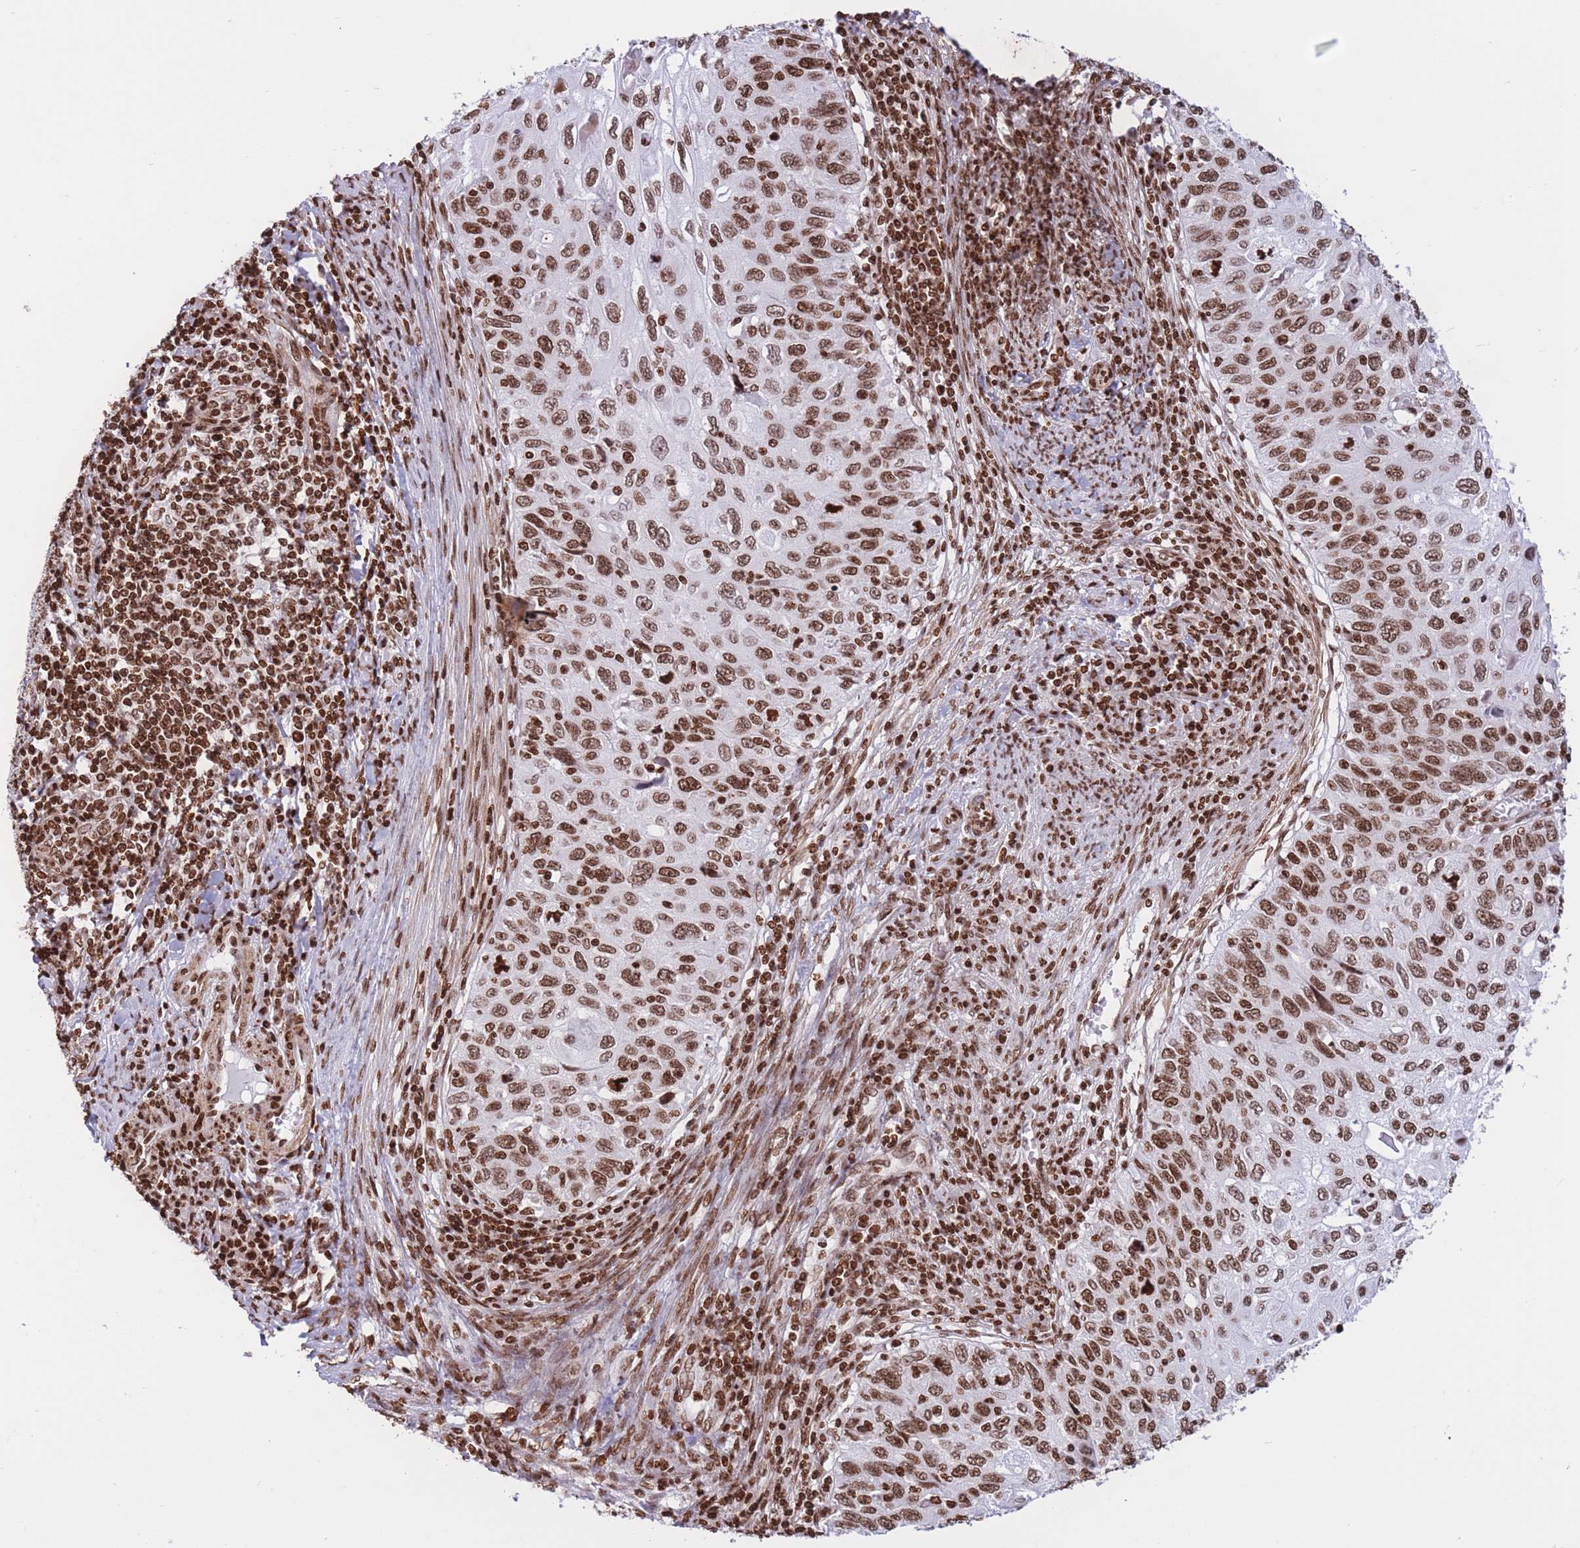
{"staining": {"intensity": "strong", "quantity": ">75%", "location": "nuclear"}, "tissue": "cervical cancer", "cell_type": "Tumor cells", "image_type": "cancer", "snomed": [{"axis": "morphology", "description": "Squamous cell carcinoma, NOS"}, {"axis": "topography", "description": "Cervix"}], "caption": "A high-resolution image shows immunohistochemistry (IHC) staining of cervical squamous cell carcinoma, which reveals strong nuclear expression in about >75% of tumor cells. The staining is performed using DAB (3,3'-diaminobenzidine) brown chromogen to label protein expression. The nuclei are counter-stained blue using hematoxylin.", "gene": "H2BC11", "patient": {"sex": "female", "age": 70}}